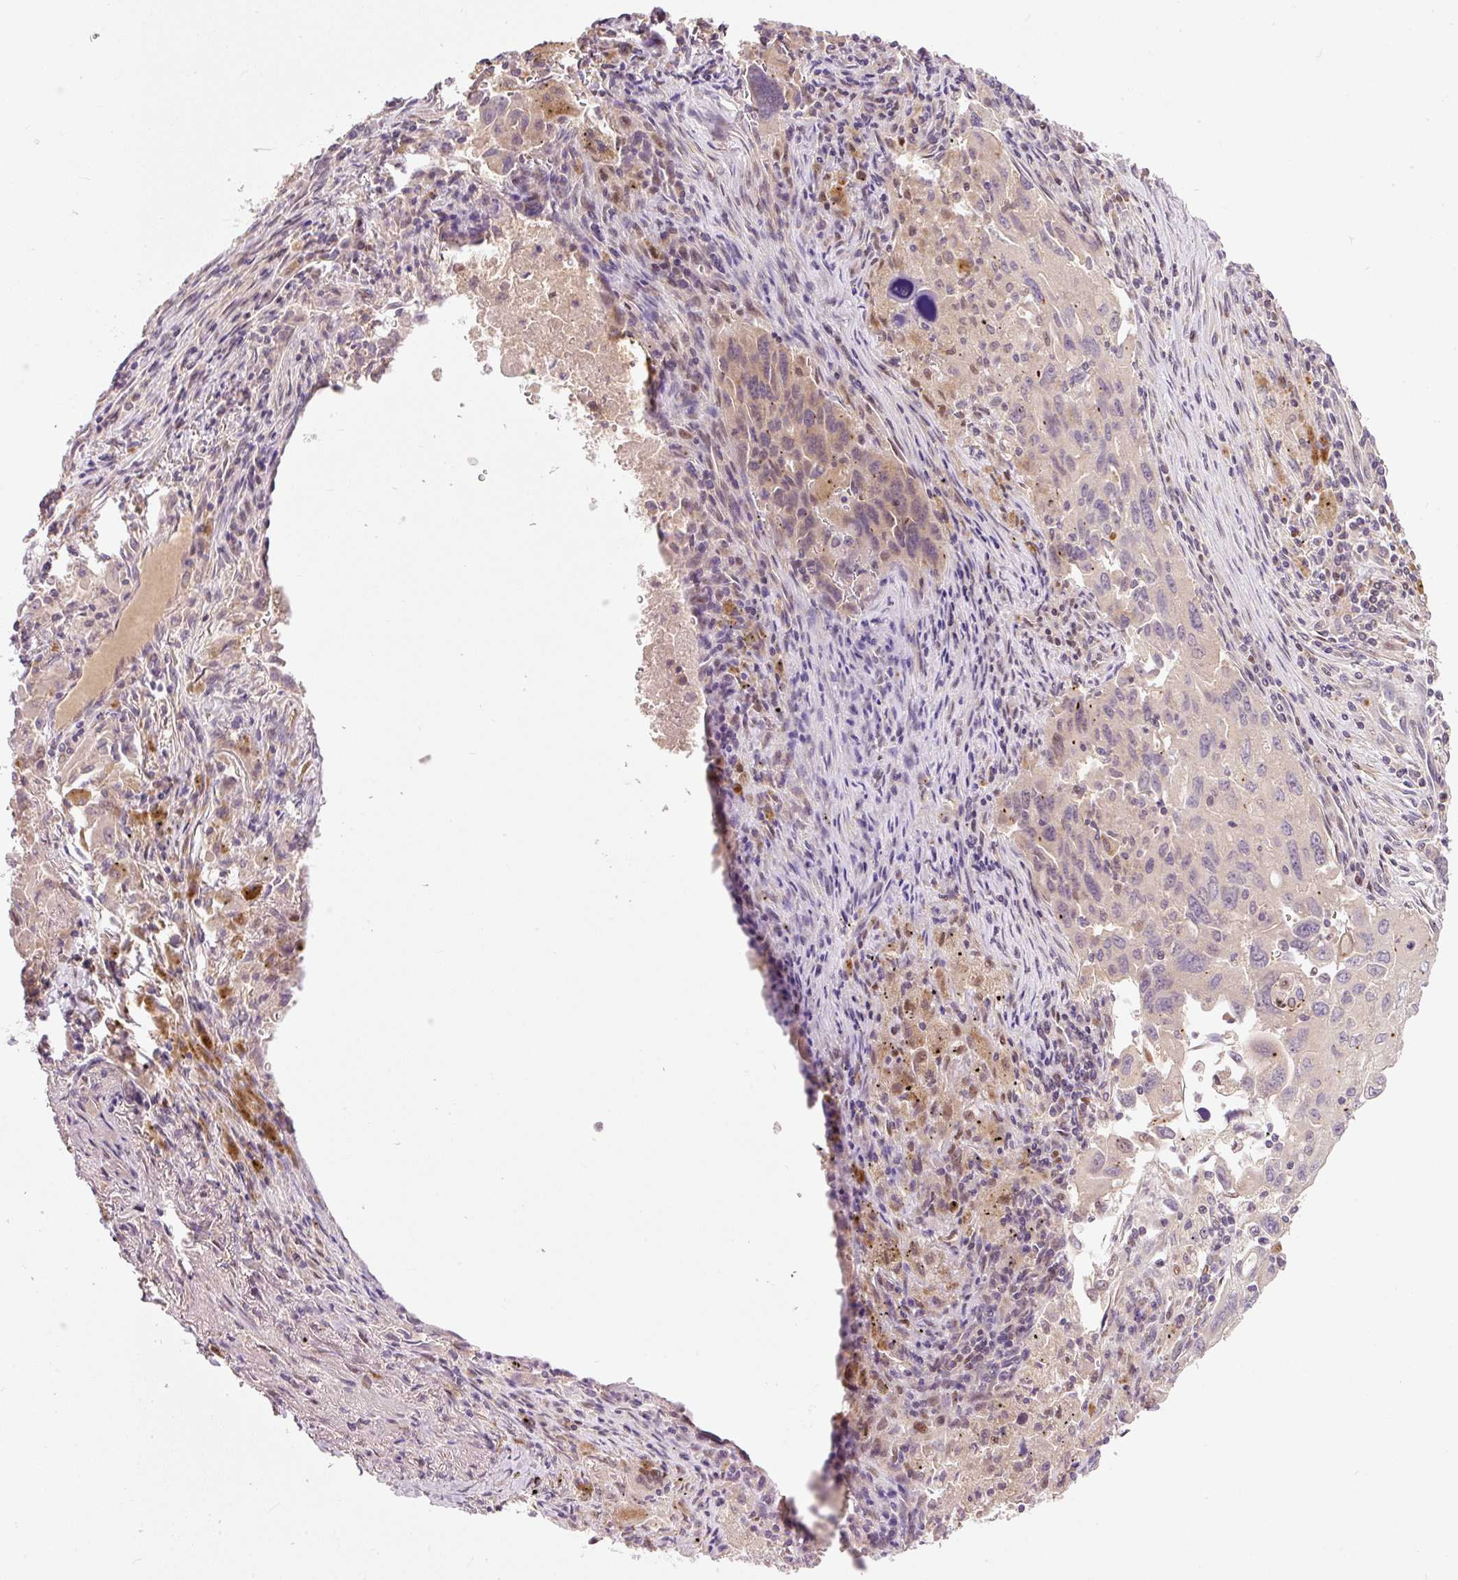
{"staining": {"intensity": "weak", "quantity": "<25%", "location": "cytoplasmic/membranous"}, "tissue": "lung cancer", "cell_type": "Tumor cells", "image_type": "cancer", "snomed": [{"axis": "morphology", "description": "Adenocarcinoma, NOS"}, {"axis": "morphology", "description": "Adenocarcinoma, metastatic, NOS"}, {"axis": "topography", "description": "Lymph node"}, {"axis": "topography", "description": "Lung"}], "caption": "Tumor cells are negative for protein expression in human lung metastatic adenocarcinoma.", "gene": "CMTM8", "patient": {"sex": "female", "age": 42}}